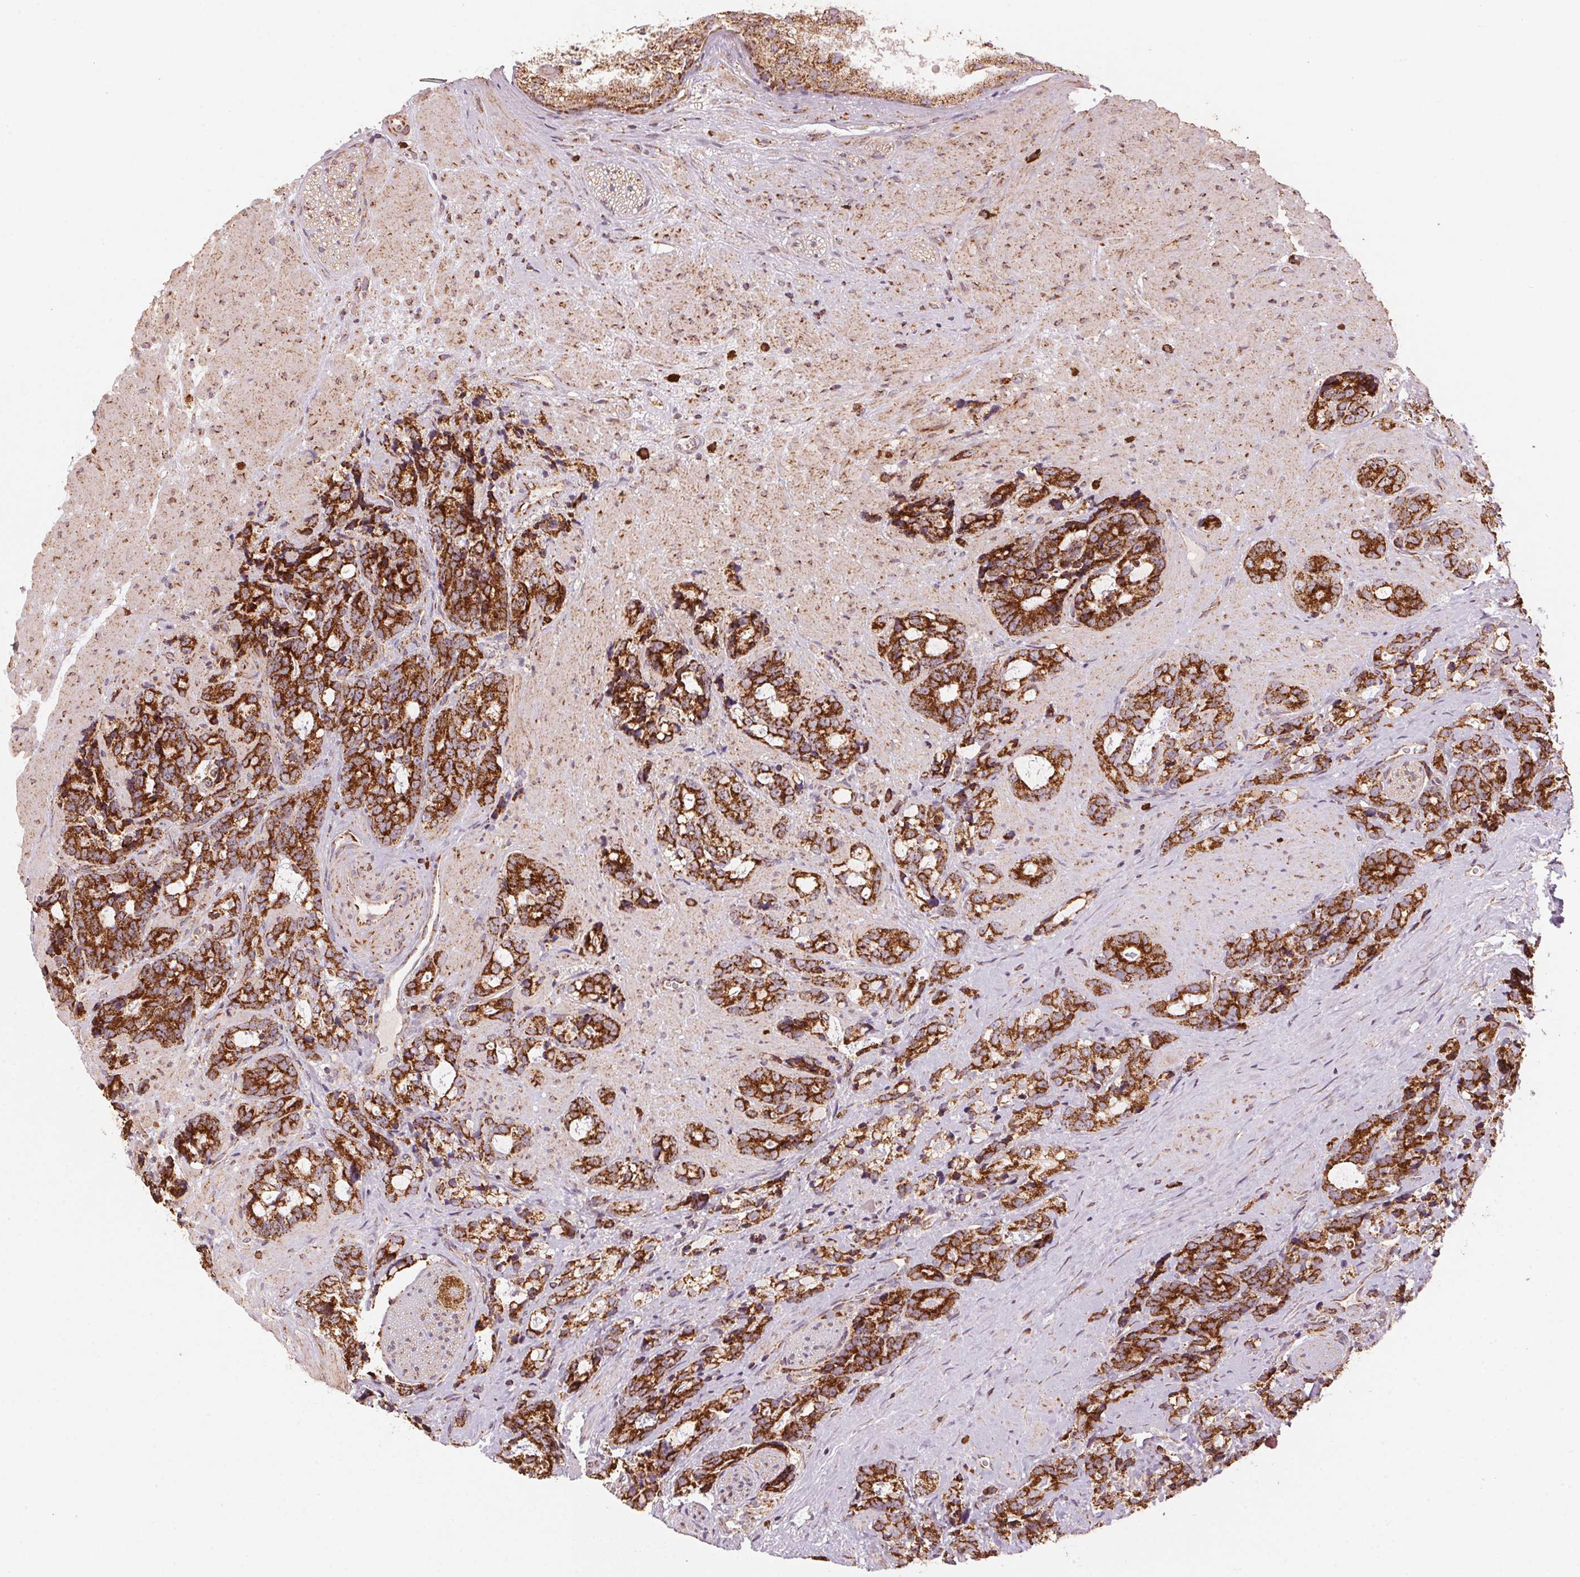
{"staining": {"intensity": "strong", "quantity": ">75%", "location": "cytoplasmic/membranous"}, "tissue": "prostate cancer", "cell_type": "Tumor cells", "image_type": "cancer", "snomed": [{"axis": "morphology", "description": "Adenocarcinoma, High grade"}, {"axis": "topography", "description": "Prostate"}], "caption": "Immunohistochemical staining of prostate cancer (adenocarcinoma (high-grade)) shows high levels of strong cytoplasmic/membranous expression in about >75% of tumor cells. (DAB (3,3'-diaminobenzidine) IHC, brown staining for protein, blue staining for nuclei).", "gene": "TOMM70", "patient": {"sex": "male", "age": 74}}